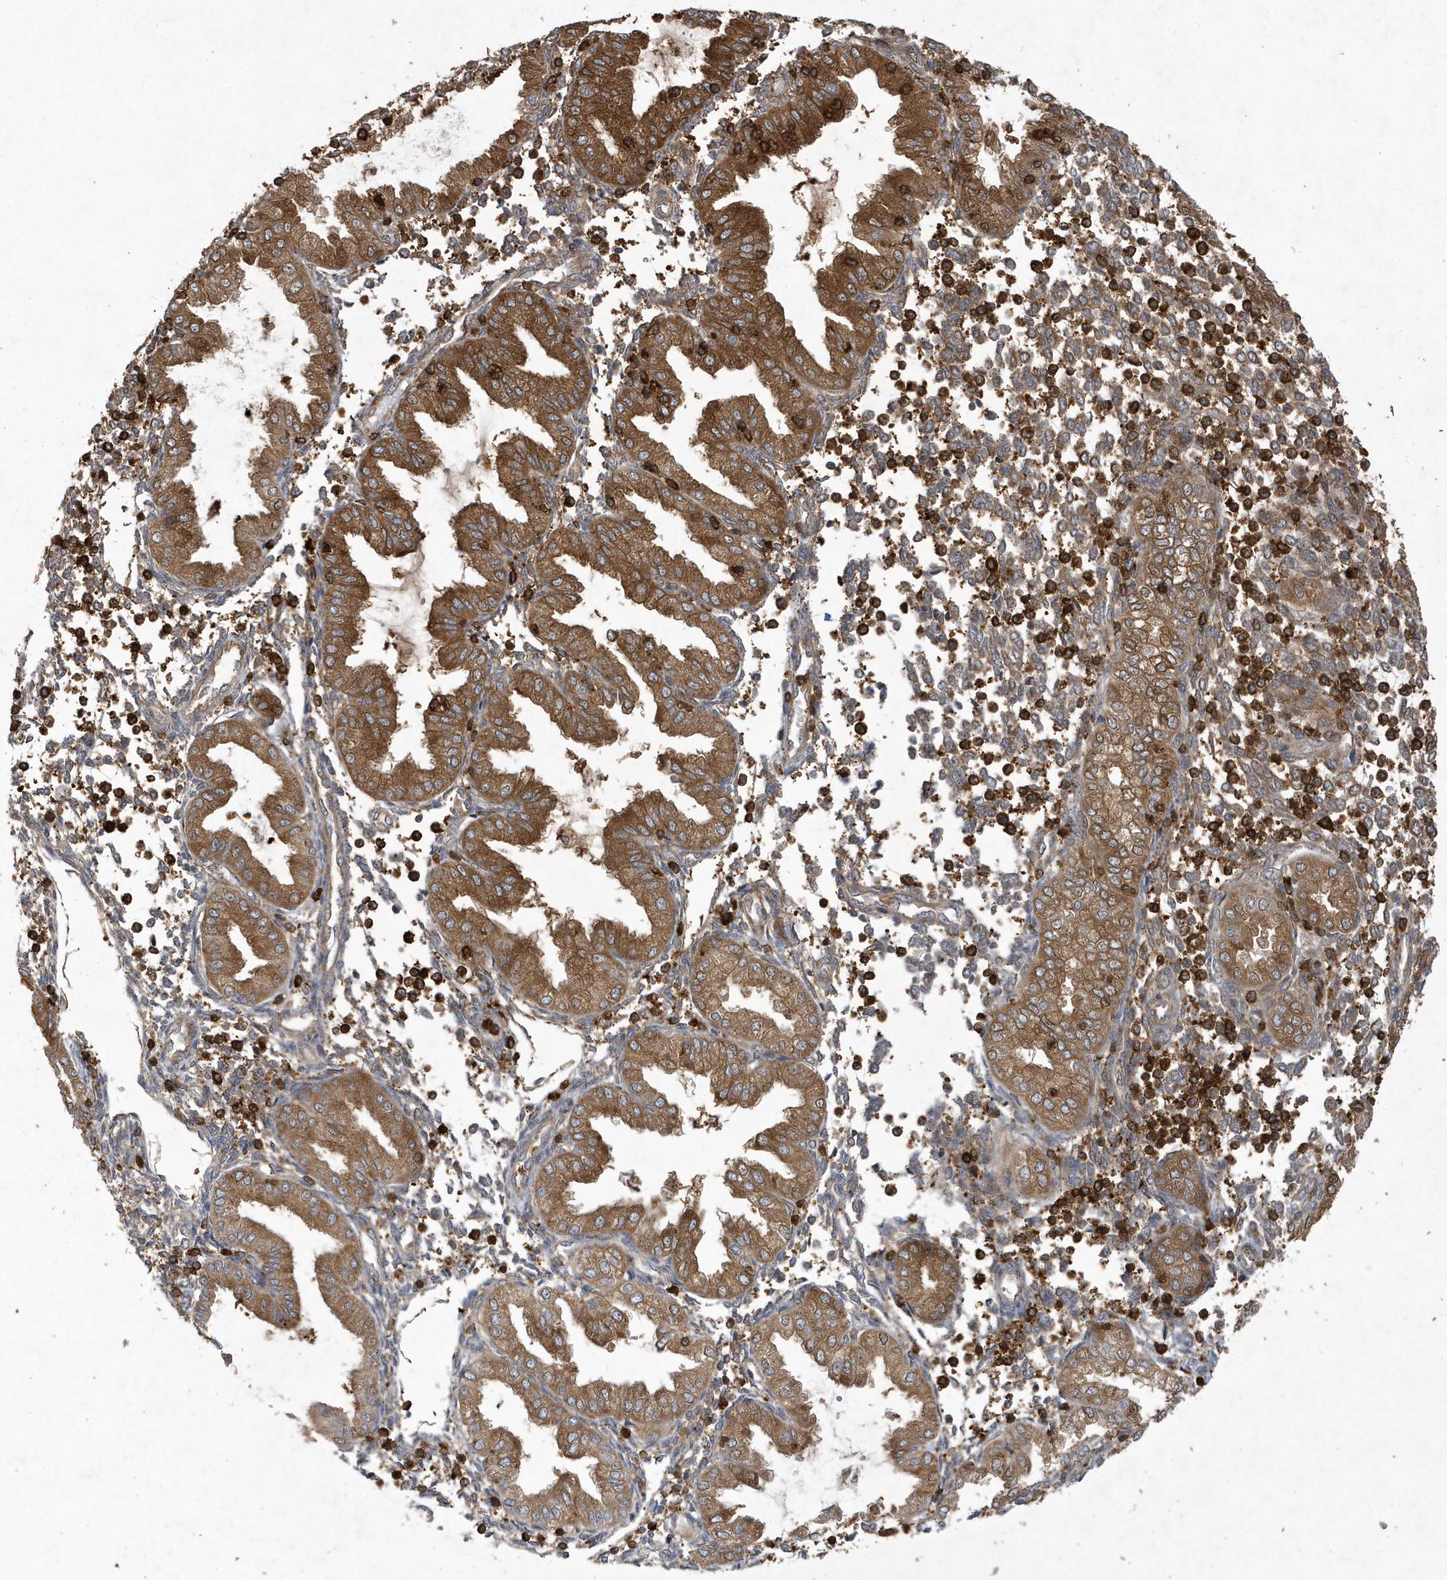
{"staining": {"intensity": "moderate", "quantity": "<25%", "location": "cytoplasmic/membranous"}, "tissue": "endometrium", "cell_type": "Cells in endometrial stroma", "image_type": "normal", "snomed": [{"axis": "morphology", "description": "Normal tissue, NOS"}, {"axis": "topography", "description": "Endometrium"}], "caption": "This photomicrograph shows immunohistochemistry staining of unremarkable human endometrium, with low moderate cytoplasmic/membranous expression in about <25% of cells in endometrial stroma.", "gene": "LAPTM4A", "patient": {"sex": "female", "age": 53}}